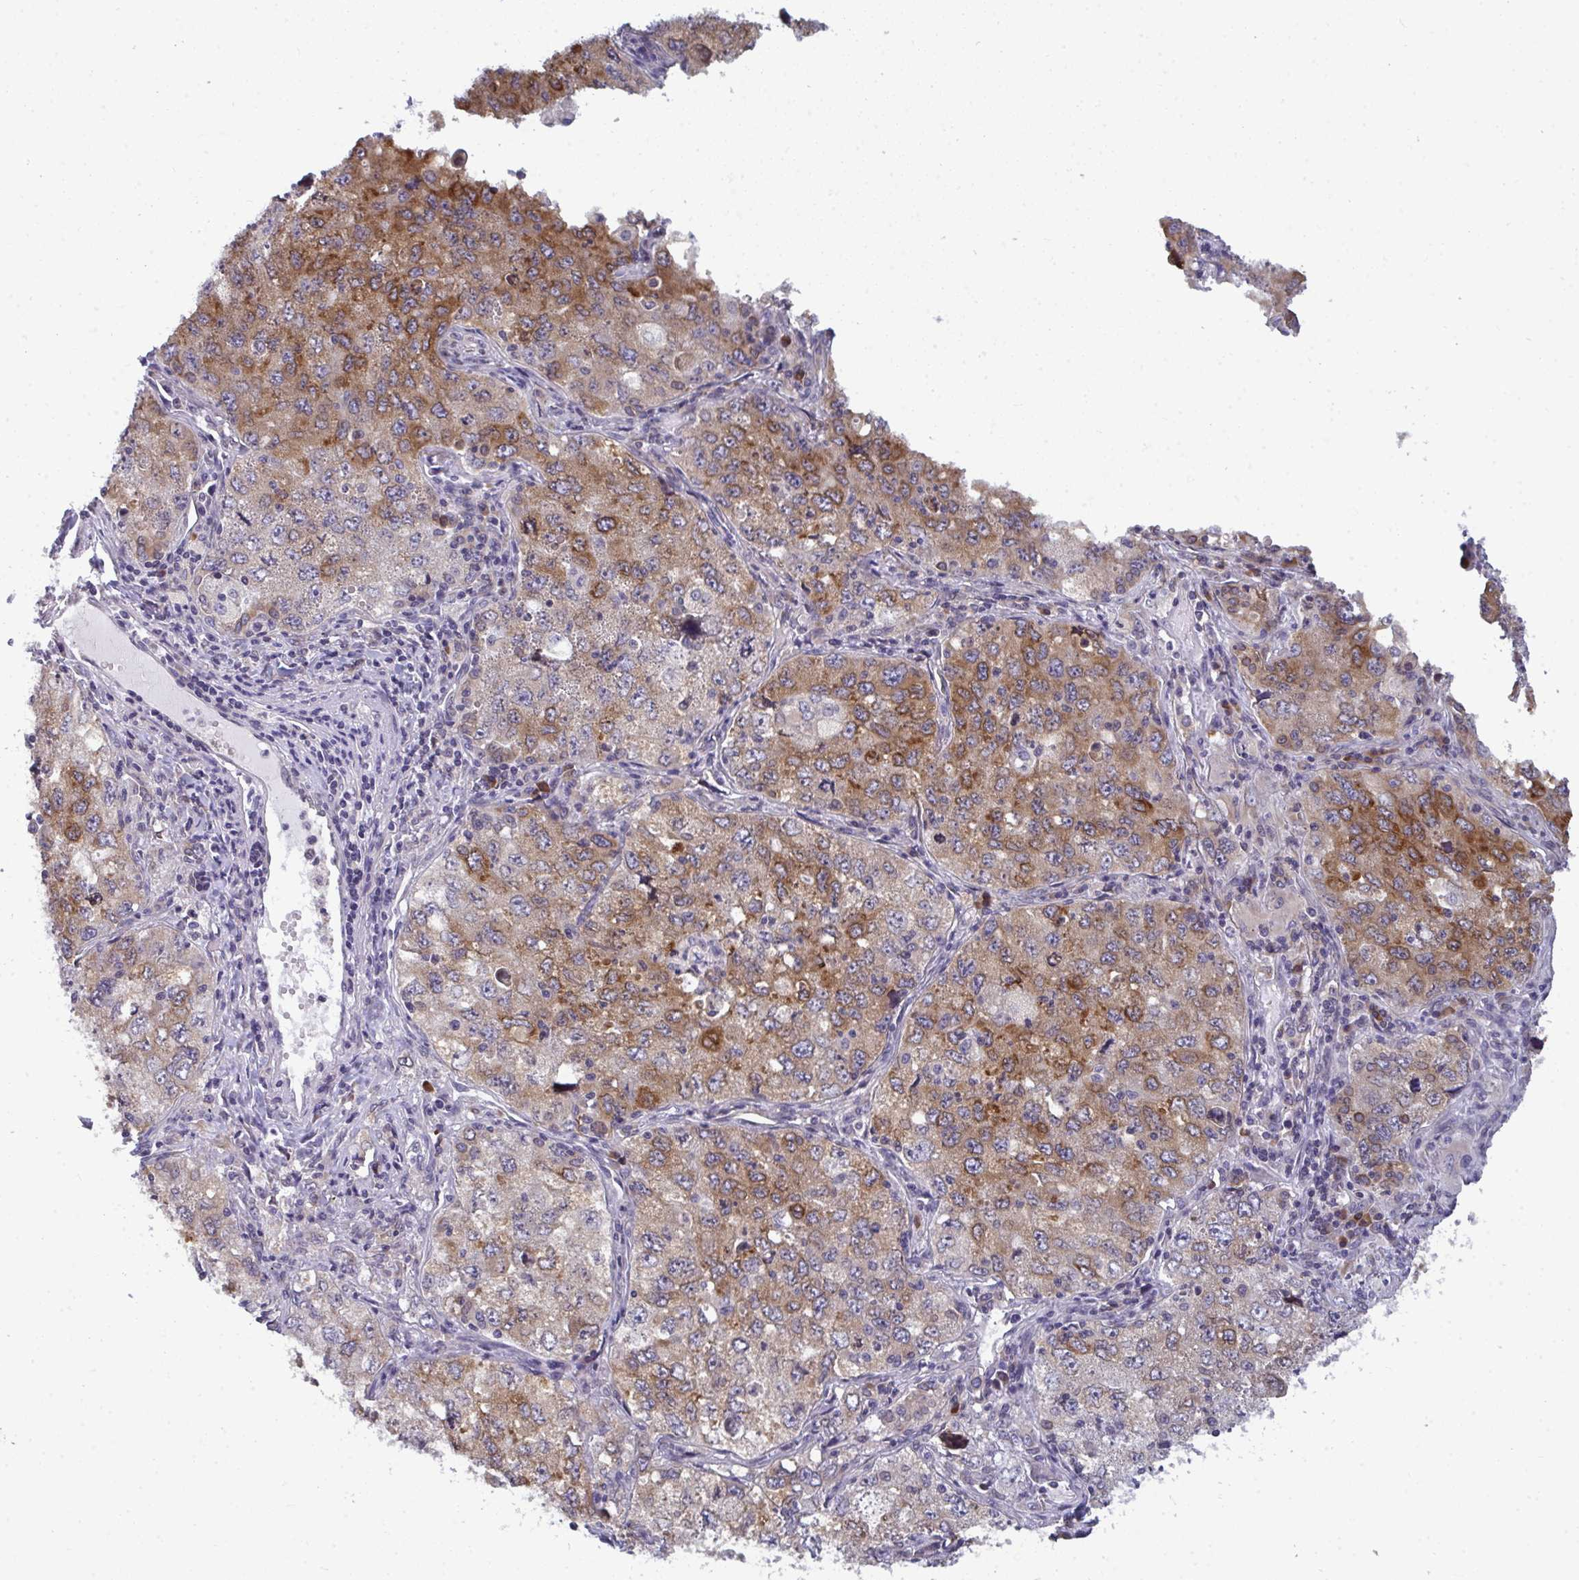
{"staining": {"intensity": "moderate", "quantity": "25%-75%", "location": "cytoplasmic/membranous"}, "tissue": "lung cancer", "cell_type": "Tumor cells", "image_type": "cancer", "snomed": [{"axis": "morphology", "description": "Adenocarcinoma, NOS"}, {"axis": "topography", "description": "Lung"}], "caption": "Moderate cytoplasmic/membranous expression is identified in approximately 25%-75% of tumor cells in lung adenocarcinoma. Nuclei are stained in blue.", "gene": "LYSMD4", "patient": {"sex": "female", "age": 57}}